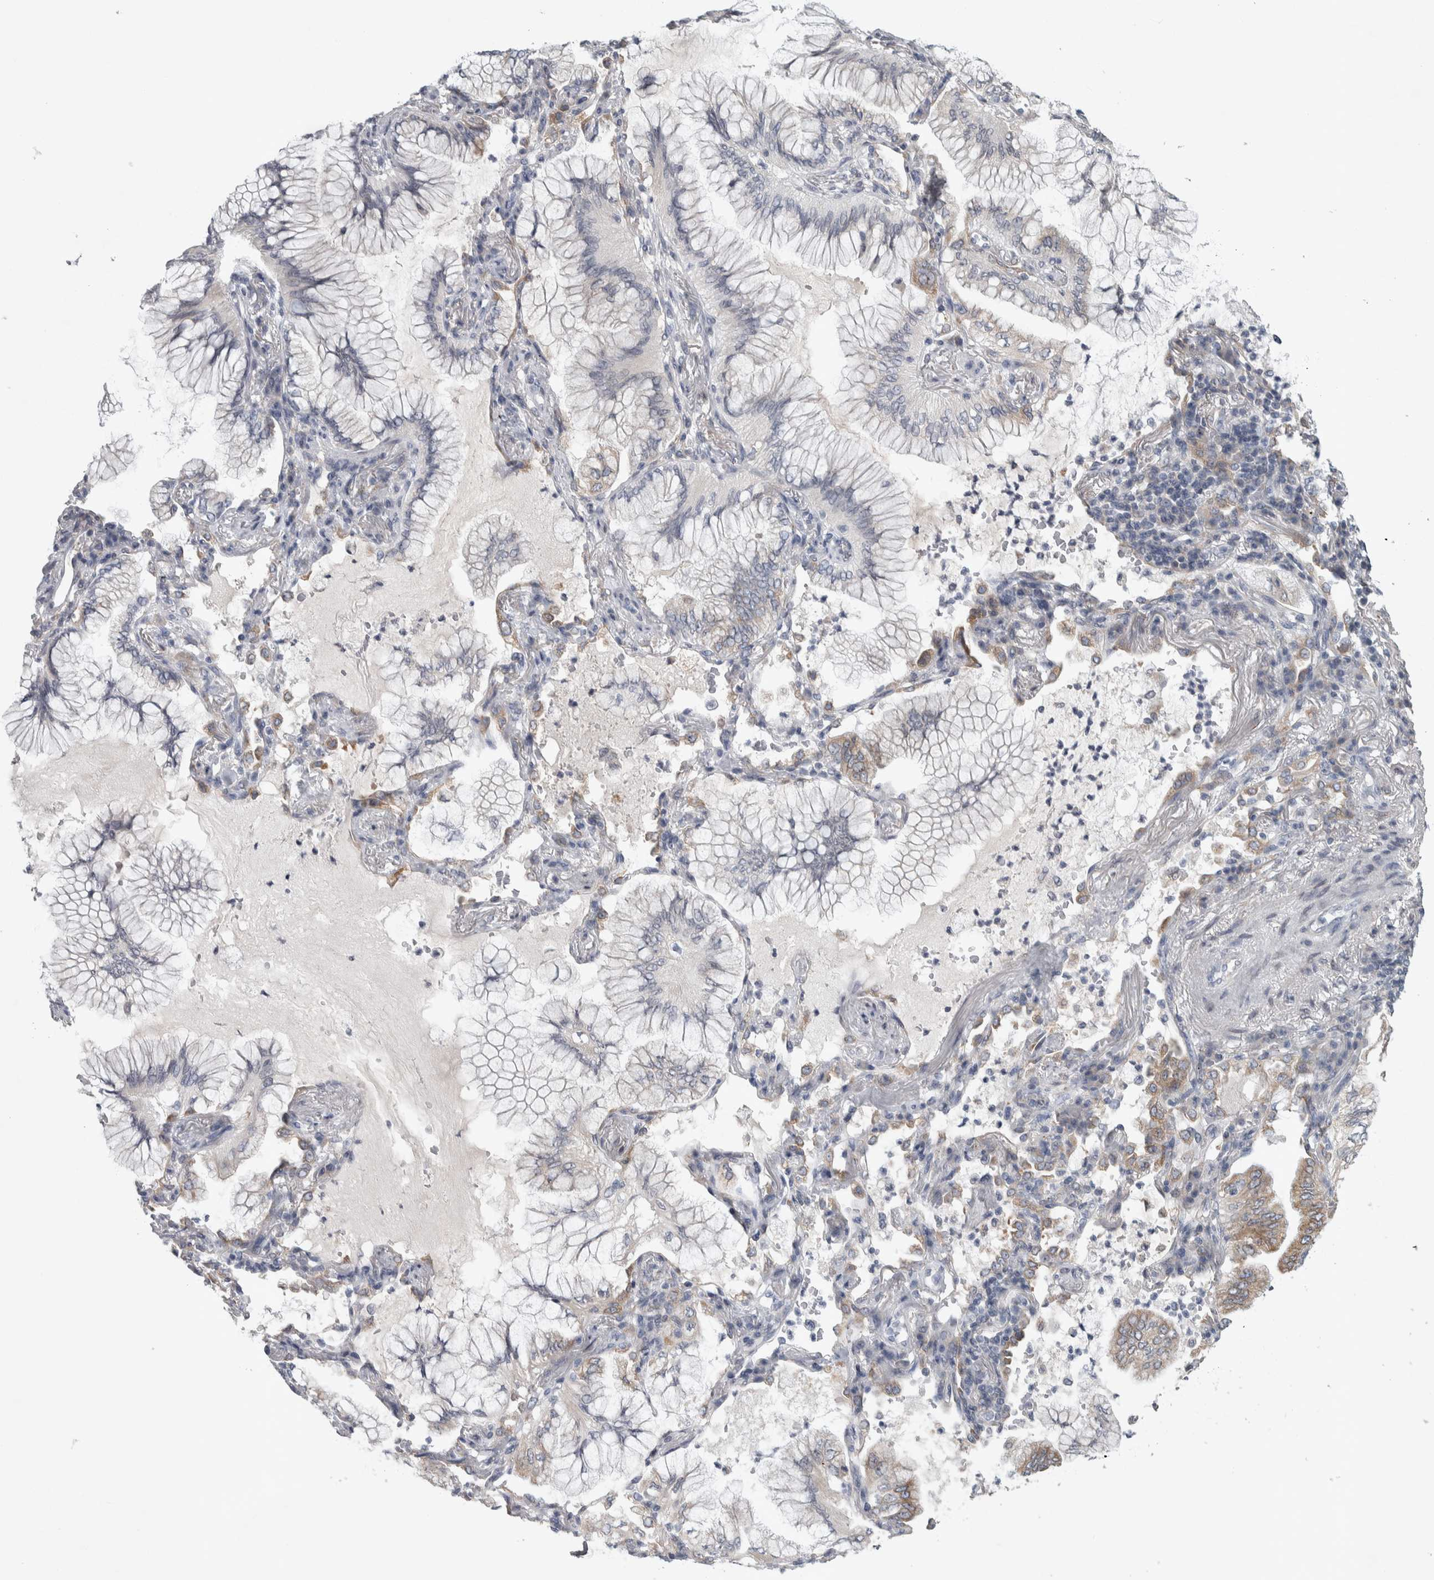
{"staining": {"intensity": "negative", "quantity": "none", "location": "none"}, "tissue": "lung cancer", "cell_type": "Tumor cells", "image_type": "cancer", "snomed": [{"axis": "morphology", "description": "Adenocarcinoma, NOS"}, {"axis": "topography", "description": "Lung"}], "caption": "Immunohistochemical staining of adenocarcinoma (lung) demonstrates no significant expression in tumor cells. (DAB IHC, high magnification).", "gene": "SIGMAR1", "patient": {"sex": "female", "age": 70}}